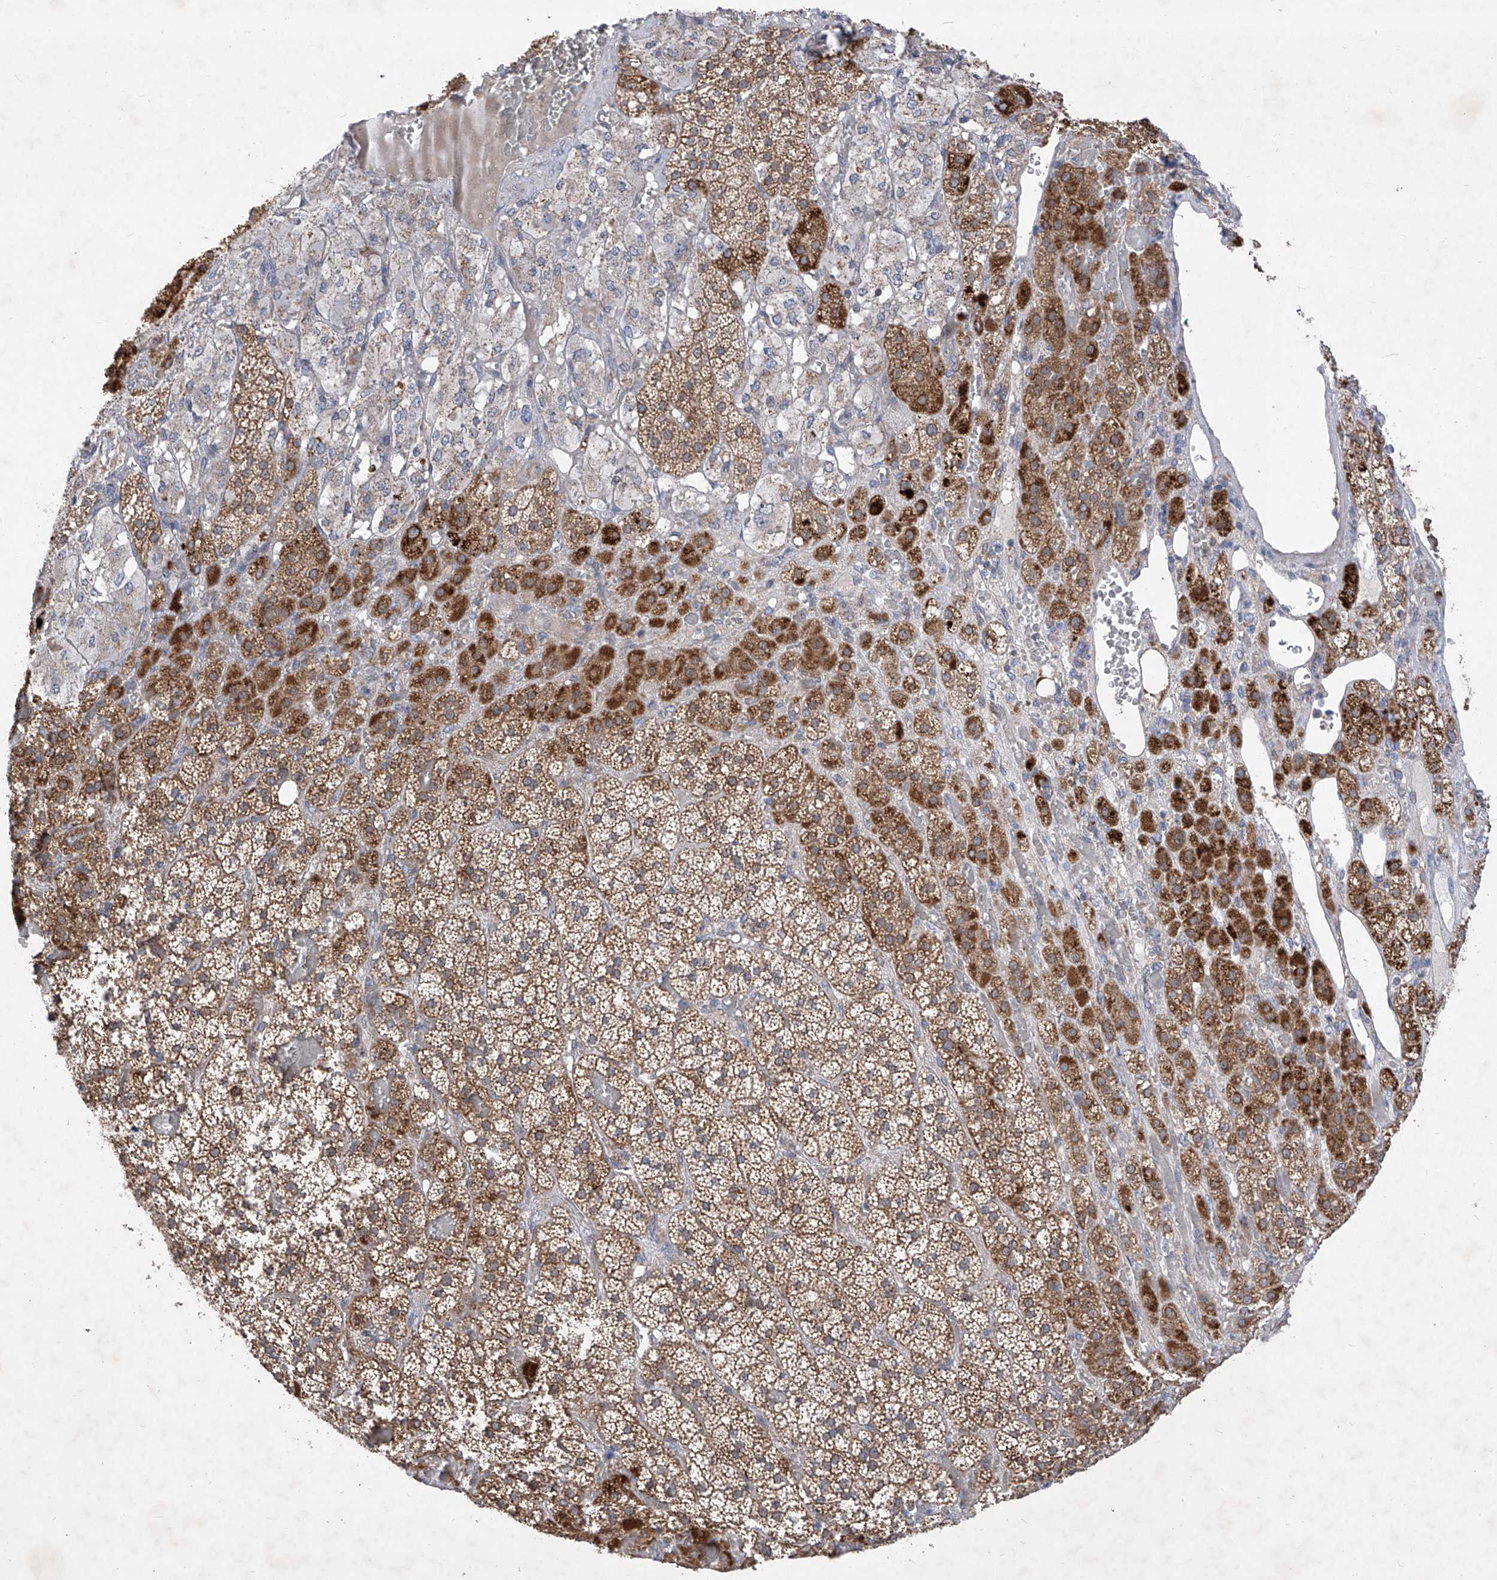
{"staining": {"intensity": "strong", "quantity": "25%-75%", "location": "cytoplasmic/membranous"}, "tissue": "adrenal gland", "cell_type": "Glandular cells", "image_type": "normal", "snomed": [{"axis": "morphology", "description": "Normal tissue, NOS"}, {"axis": "topography", "description": "Adrenal gland"}], "caption": "The immunohistochemical stain labels strong cytoplasmic/membranous expression in glandular cells of normal adrenal gland. (brown staining indicates protein expression, while blue staining denotes nuclei).", "gene": "COQ3", "patient": {"sex": "female", "age": 59}}